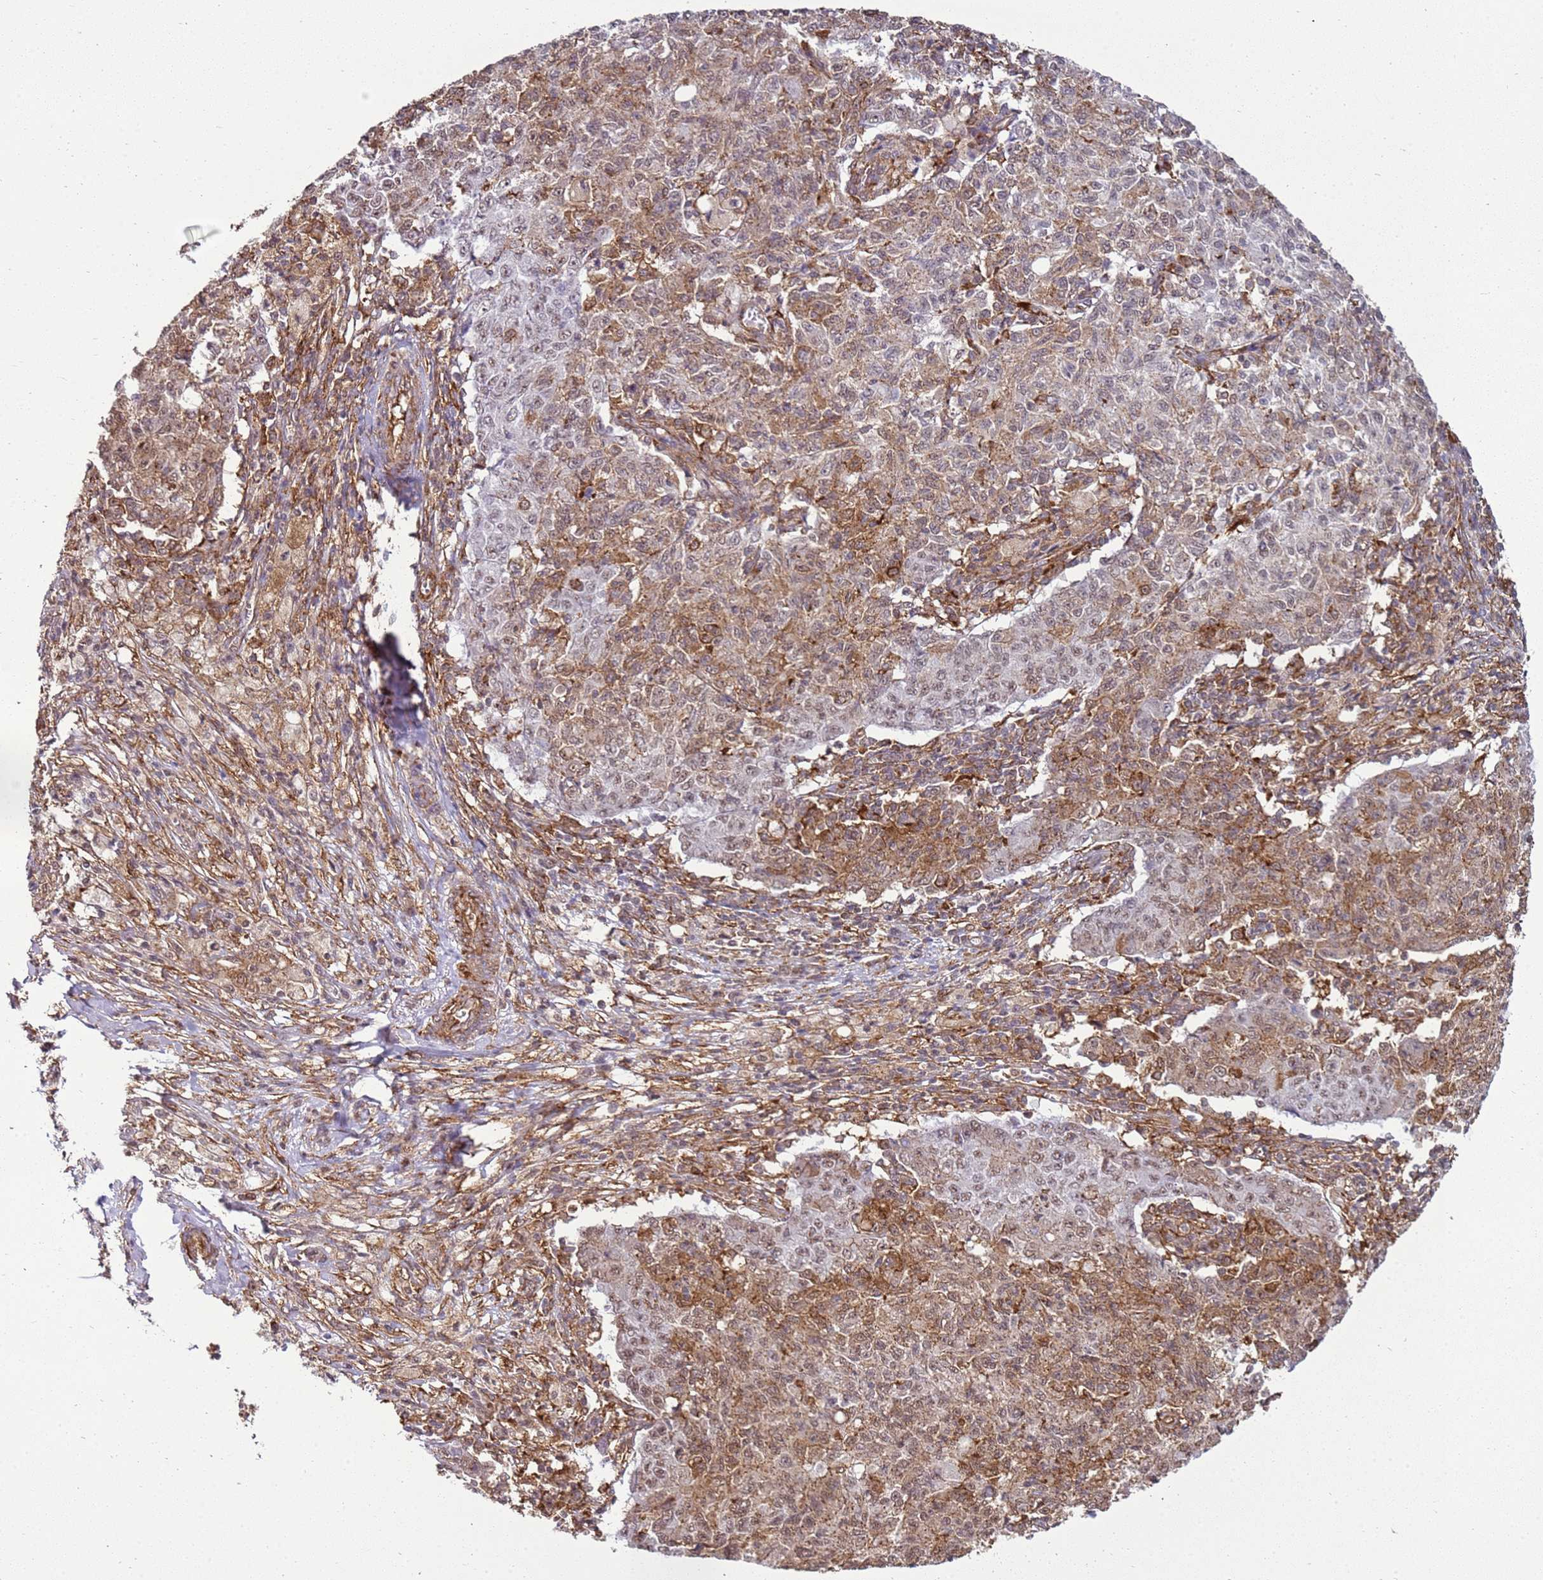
{"staining": {"intensity": "weak", "quantity": ">75%", "location": "nuclear"}, "tissue": "ovarian cancer", "cell_type": "Tumor cells", "image_type": "cancer", "snomed": [{"axis": "morphology", "description": "Carcinoma, endometroid"}, {"axis": "topography", "description": "Ovary"}], "caption": "Human endometroid carcinoma (ovarian) stained with a protein marker exhibits weak staining in tumor cells.", "gene": "GABRE", "patient": {"sex": "female", "age": 42}}